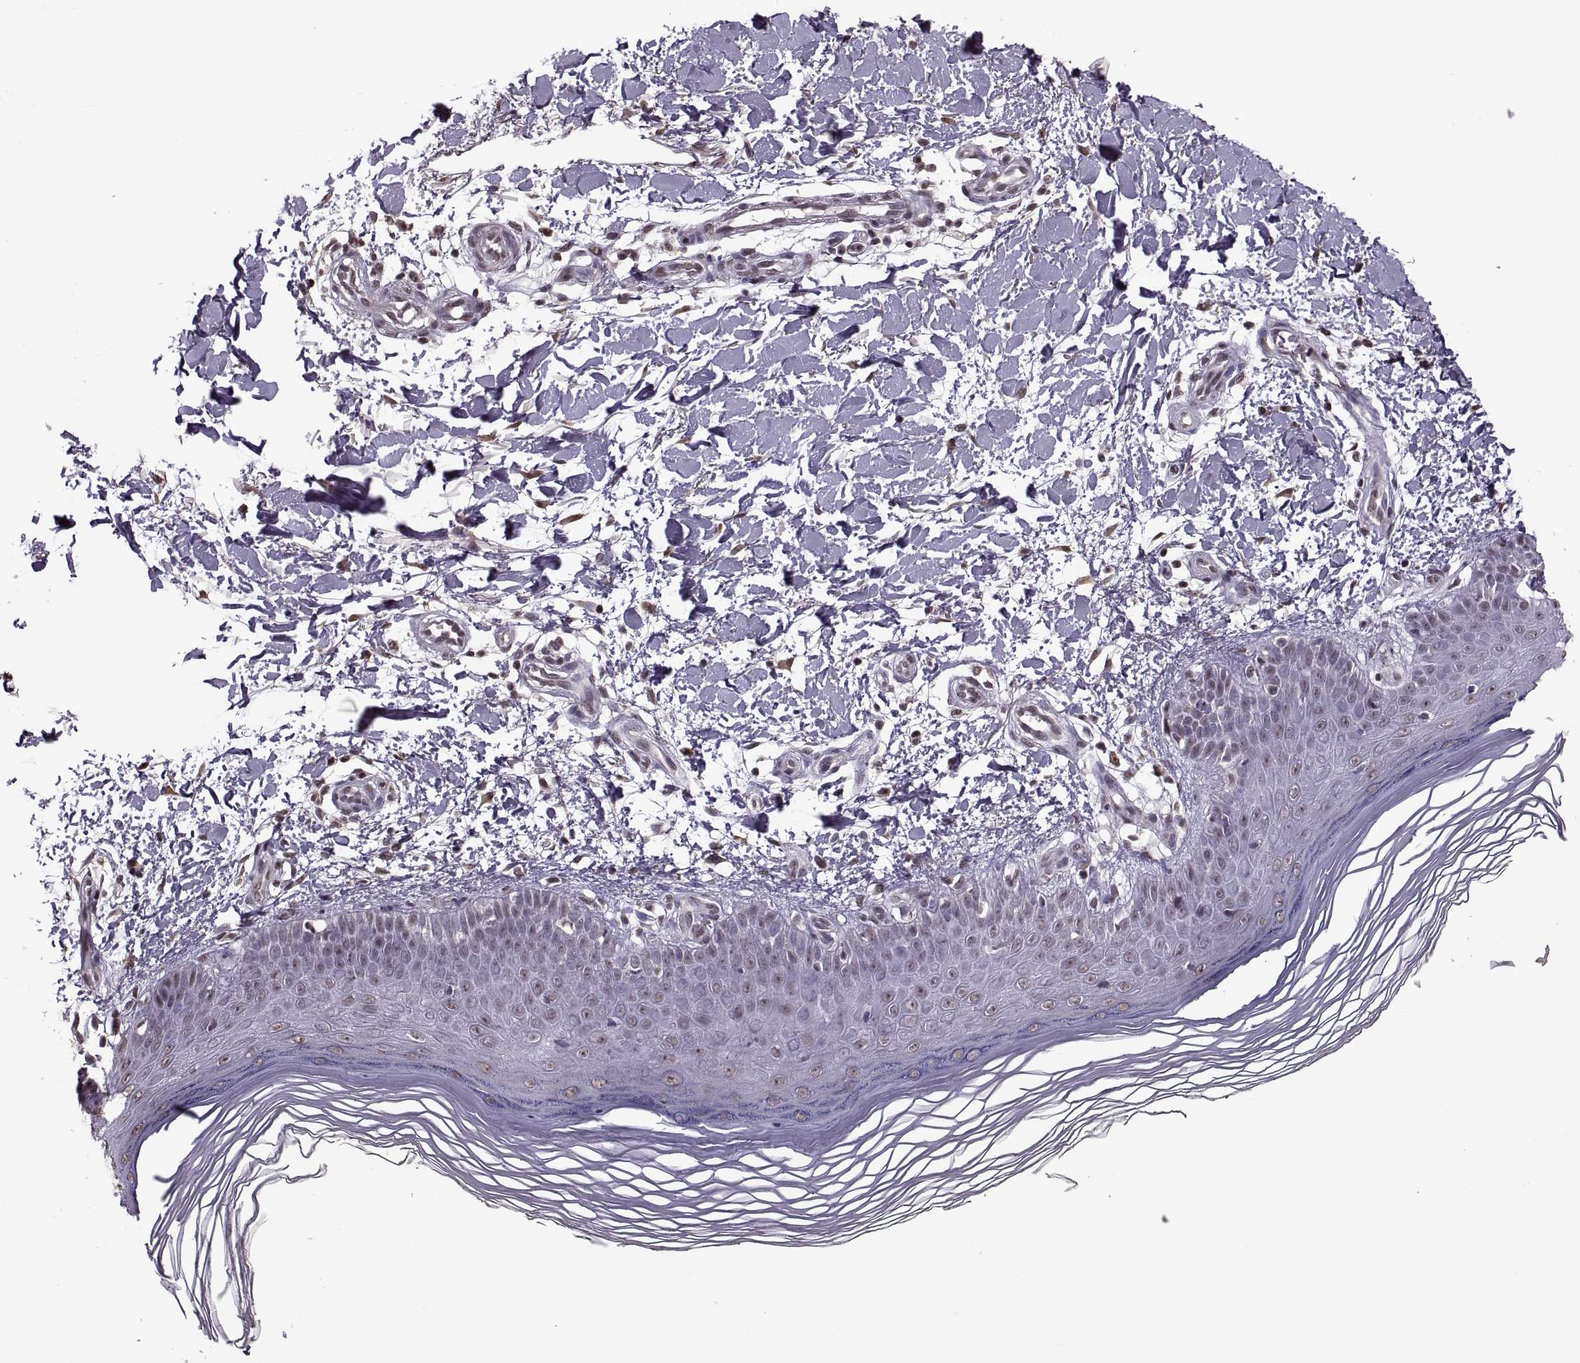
{"staining": {"intensity": "weak", "quantity": "<25%", "location": "cytoplasmic/membranous,nuclear"}, "tissue": "skin", "cell_type": "Fibroblasts", "image_type": "normal", "snomed": [{"axis": "morphology", "description": "Normal tissue, NOS"}, {"axis": "topography", "description": "Skin"}], "caption": "The micrograph shows no significant positivity in fibroblasts of skin. (DAB (3,3'-diaminobenzidine) IHC visualized using brightfield microscopy, high magnification).", "gene": "PALS1", "patient": {"sex": "female", "age": 62}}